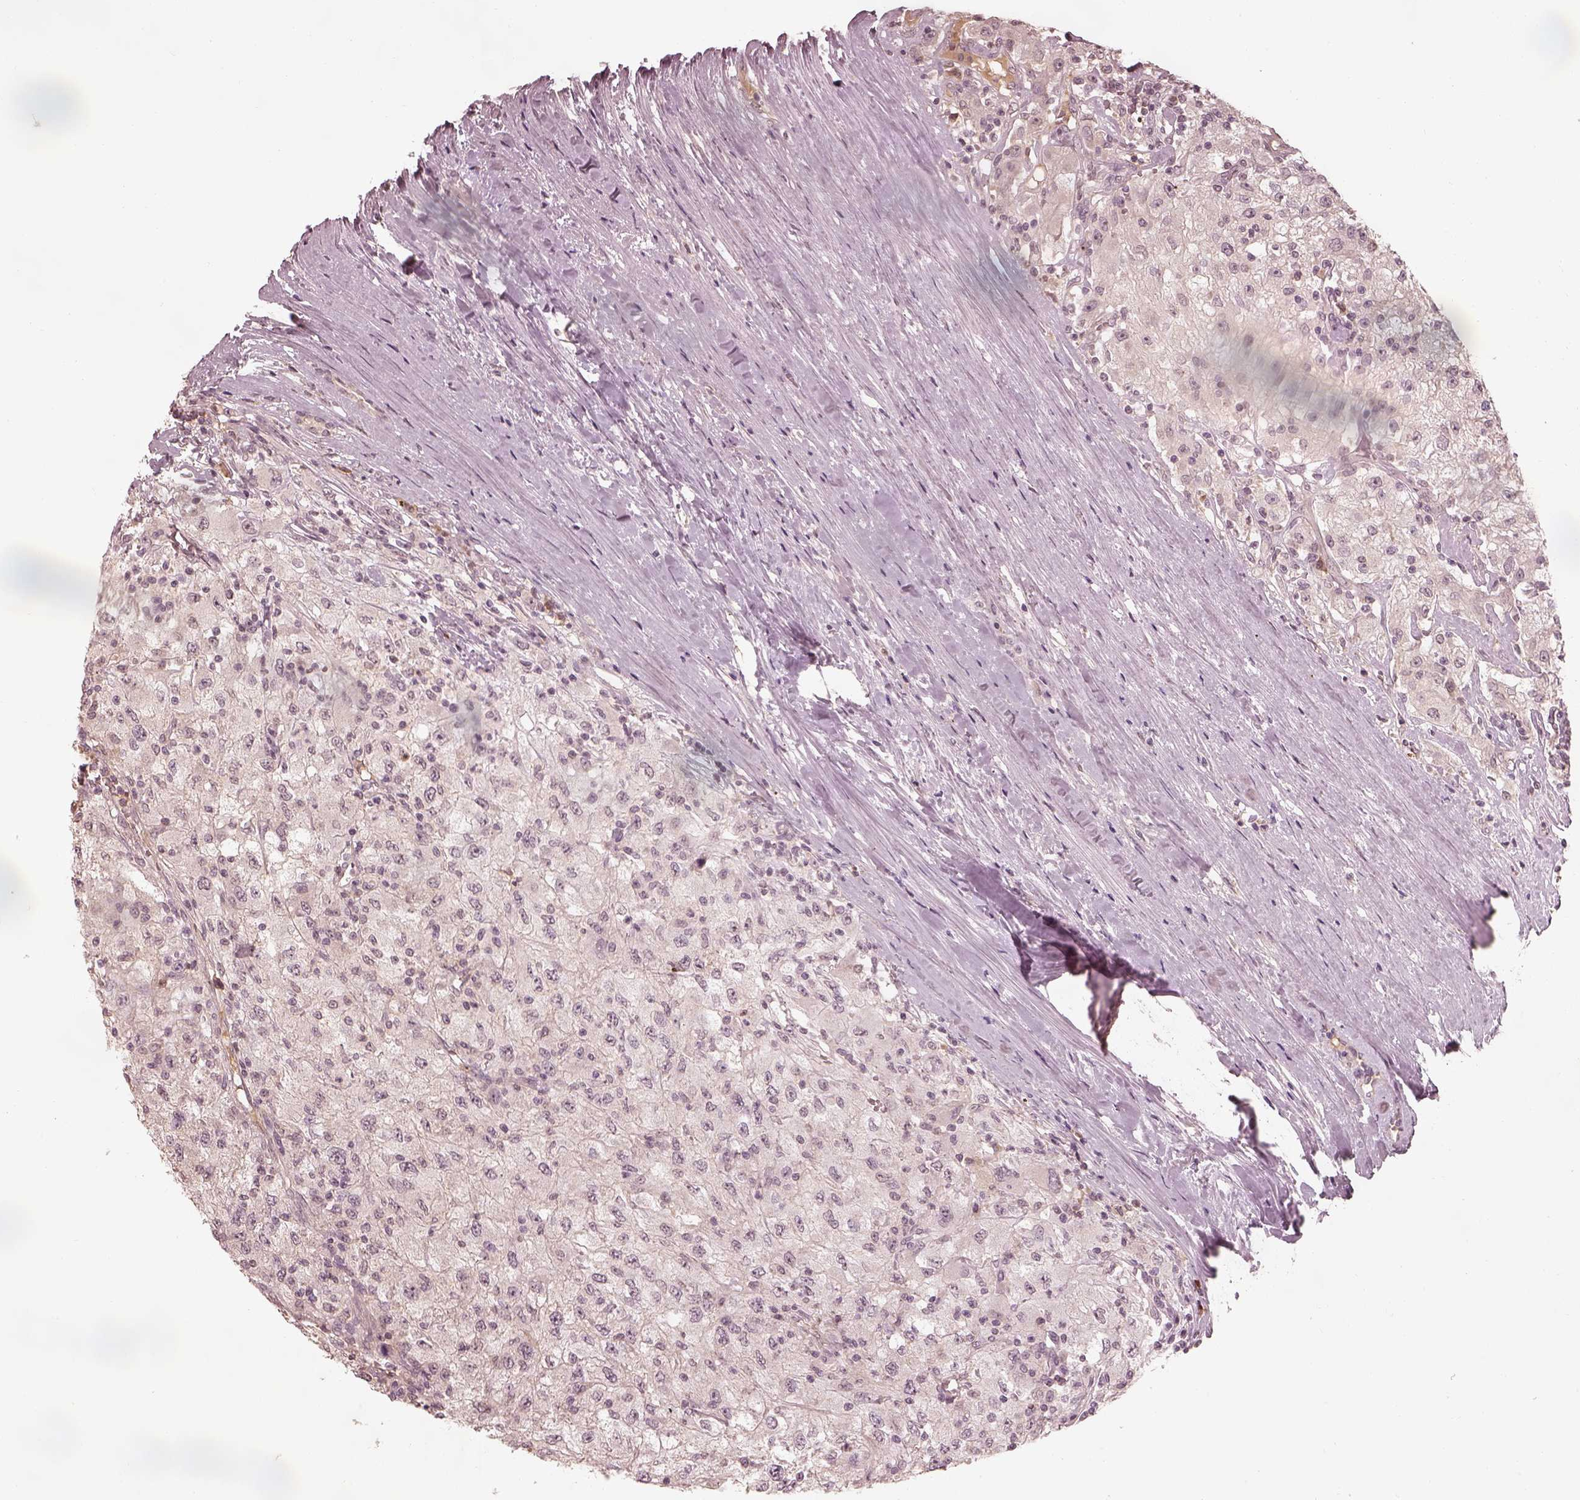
{"staining": {"intensity": "negative", "quantity": "none", "location": "none"}, "tissue": "renal cancer", "cell_type": "Tumor cells", "image_type": "cancer", "snomed": [{"axis": "morphology", "description": "Adenocarcinoma, NOS"}, {"axis": "topography", "description": "Kidney"}], "caption": "This is an immunohistochemistry micrograph of renal cancer (adenocarcinoma). There is no staining in tumor cells.", "gene": "CALR3", "patient": {"sex": "female", "age": 67}}